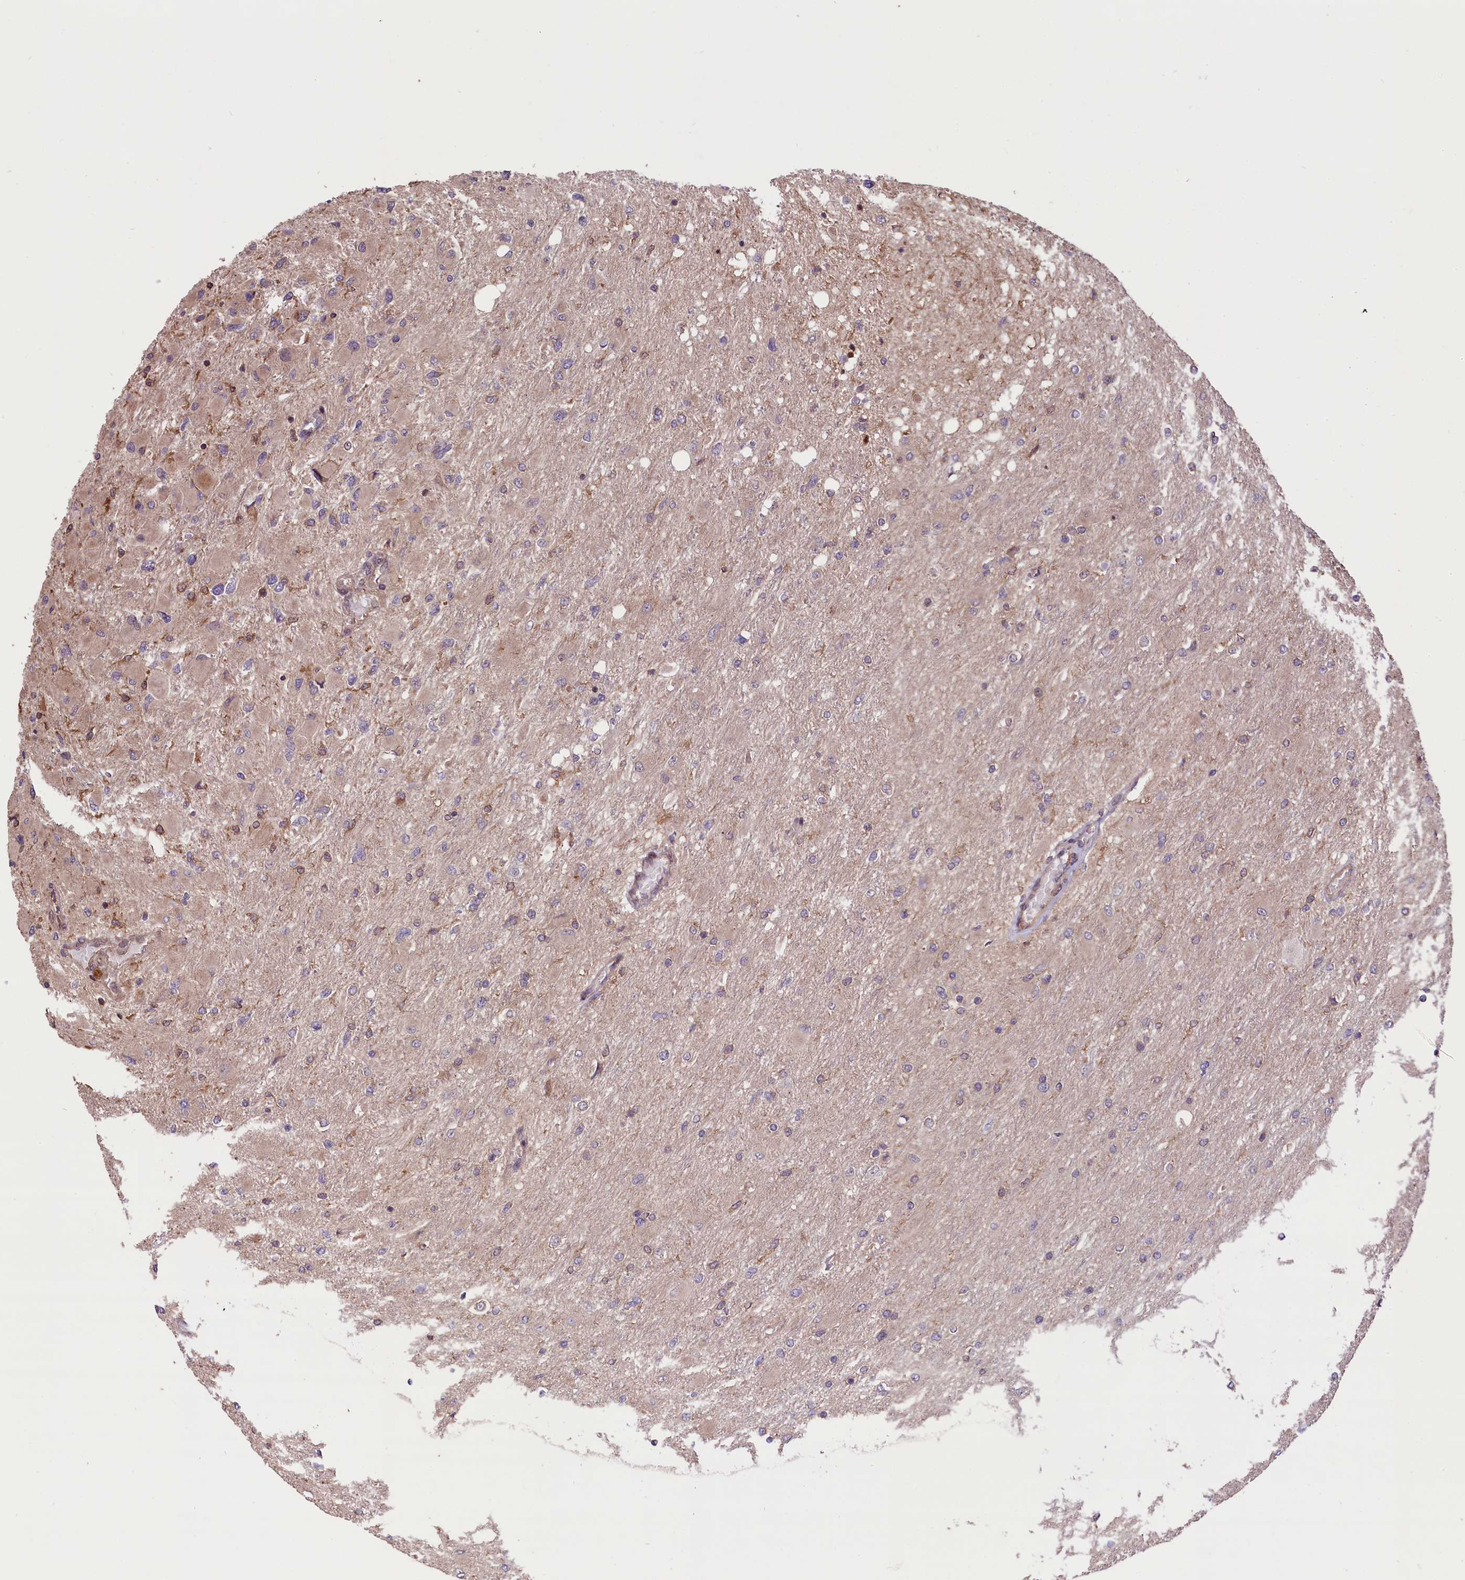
{"staining": {"intensity": "negative", "quantity": "none", "location": "none"}, "tissue": "glioma", "cell_type": "Tumor cells", "image_type": "cancer", "snomed": [{"axis": "morphology", "description": "Glioma, malignant, High grade"}, {"axis": "topography", "description": "Cerebral cortex"}], "caption": "A histopathology image of human malignant glioma (high-grade) is negative for staining in tumor cells.", "gene": "HDAC5", "patient": {"sex": "female", "age": 36}}